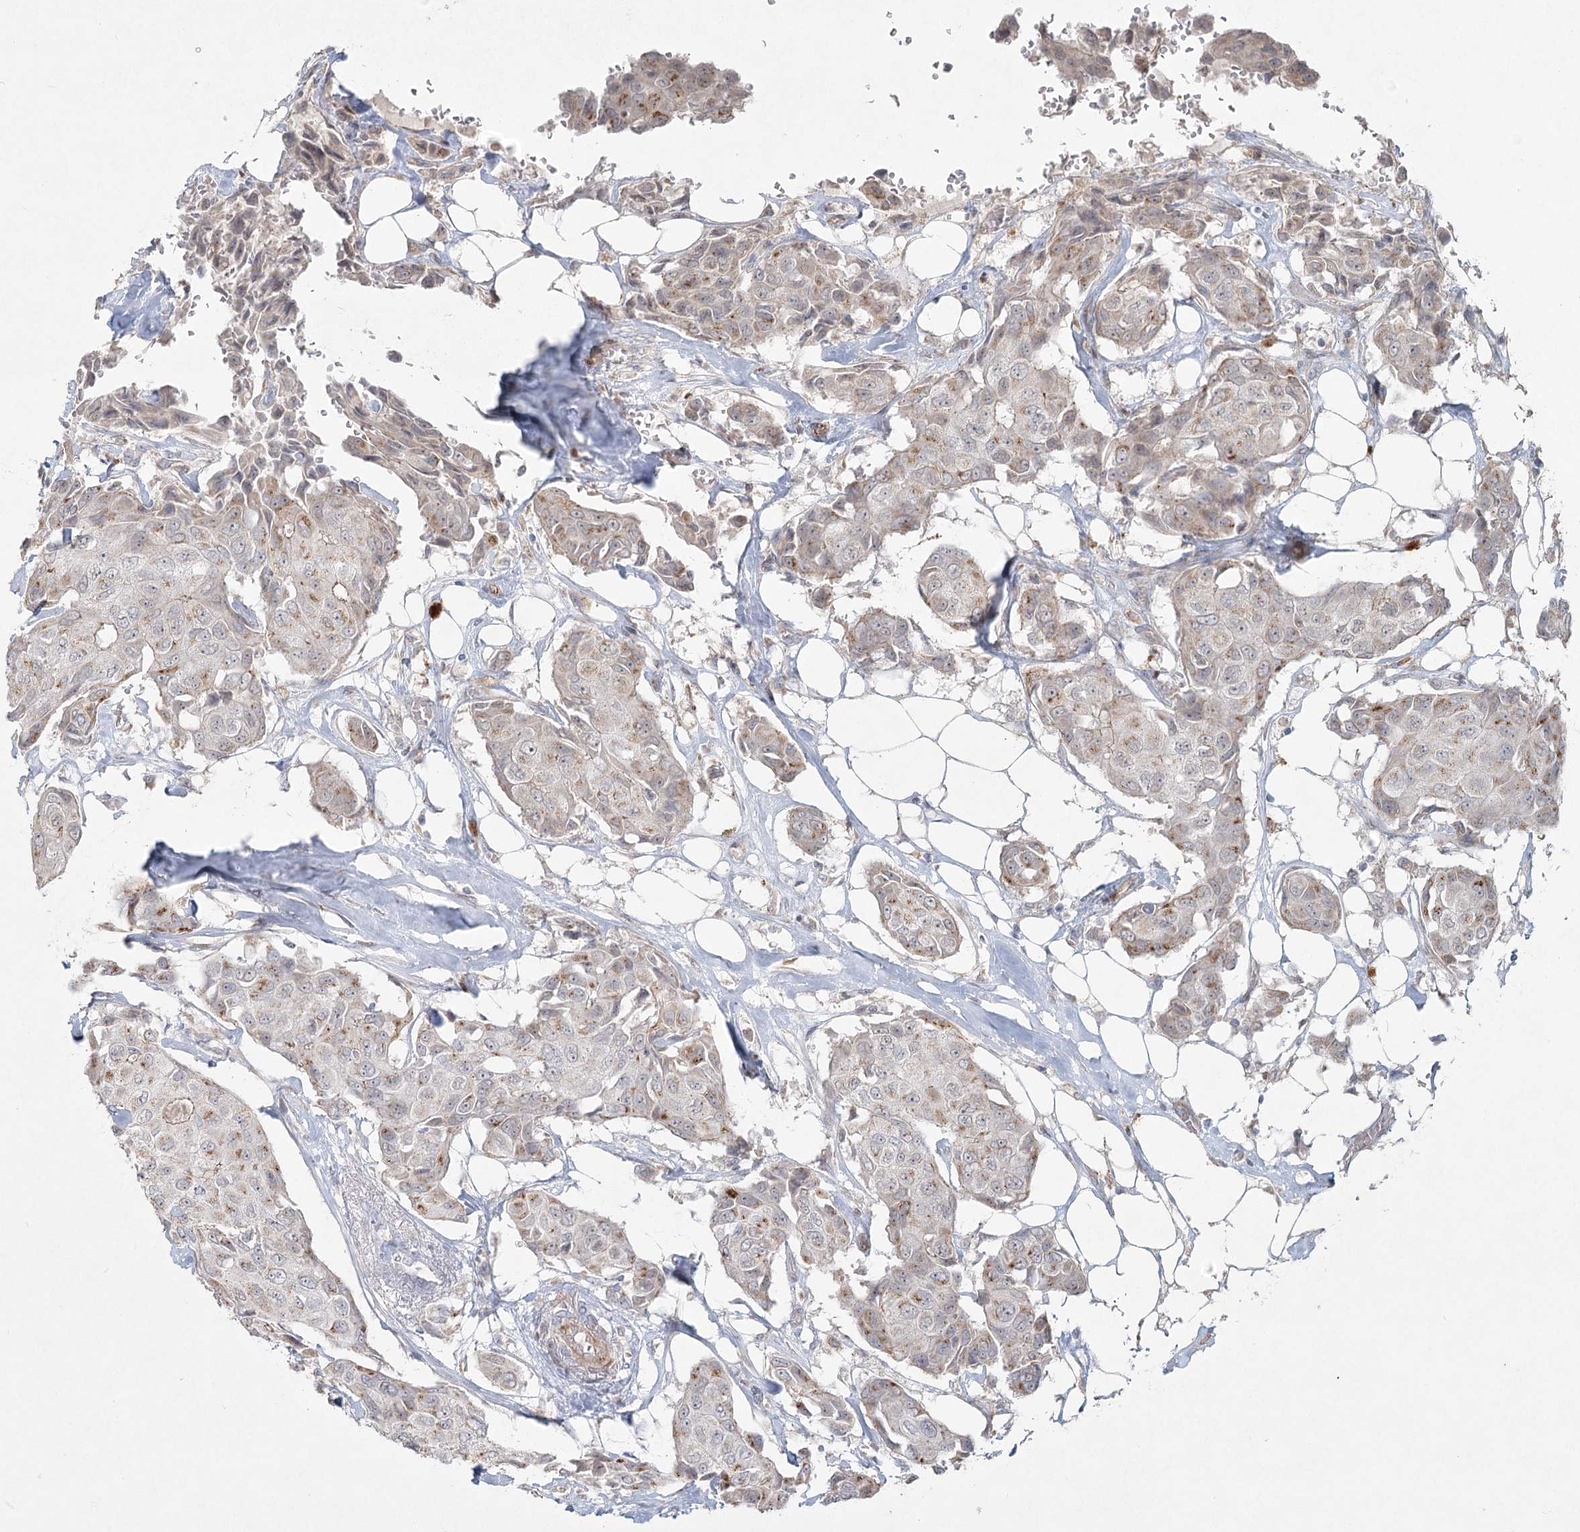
{"staining": {"intensity": "moderate", "quantity": "<25%", "location": "cytoplasmic/membranous"}, "tissue": "breast cancer", "cell_type": "Tumor cells", "image_type": "cancer", "snomed": [{"axis": "morphology", "description": "Duct carcinoma"}, {"axis": "topography", "description": "Breast"}], "caption": "IHC micrograph of neoplastic tissue: human breast cancer stained using immunohistochemistry (IHC) demonstrates low levels of moderate protein expression localized specifically in the cytoplasmic/membranous of tumor cells, appearing as a cytoplasmic/membranous brown color.", "gene": "LRP2BP", "patient": {"sex": "female", "age": 80}}